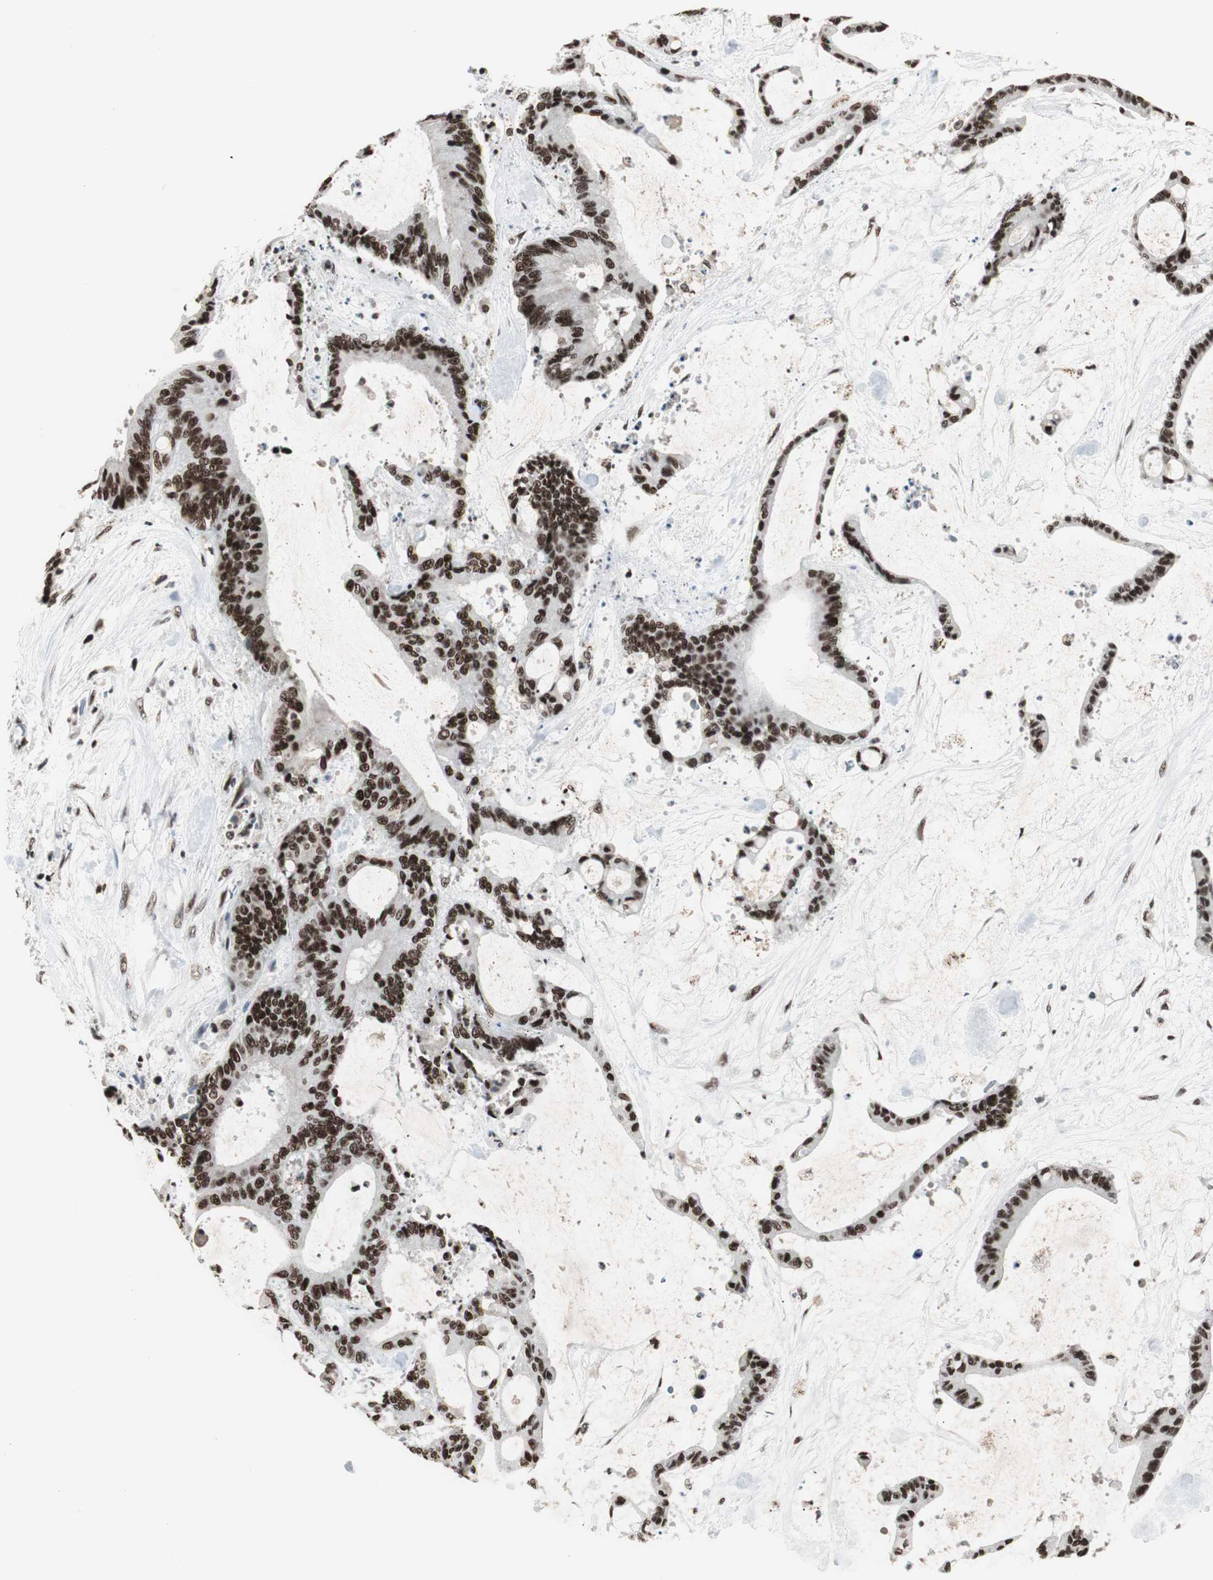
{"staining": {"intensity": "strong", "quantity": ">75%", "location": "nuclear"}, "tissue": "liver cancer", "cell_type": "Tumor cells", "image_type": "cancer", "snomed": [{"axis": "morphology", "description": "Cholangiocarcinoma"}, {"axis": "topography", "description": "Liver"}], "caption": "Immunohistochemistry image of neoplastic tissue: human cholangiocarcinoma (liver) stained using immunohistochemistry displays high levels of strong protein expression localized specifically in the nuclear of tumor cells, appearing as a nuclear brown color.", "gene": "XRCC1", "patient": {"sex": "female", "age": 73}}